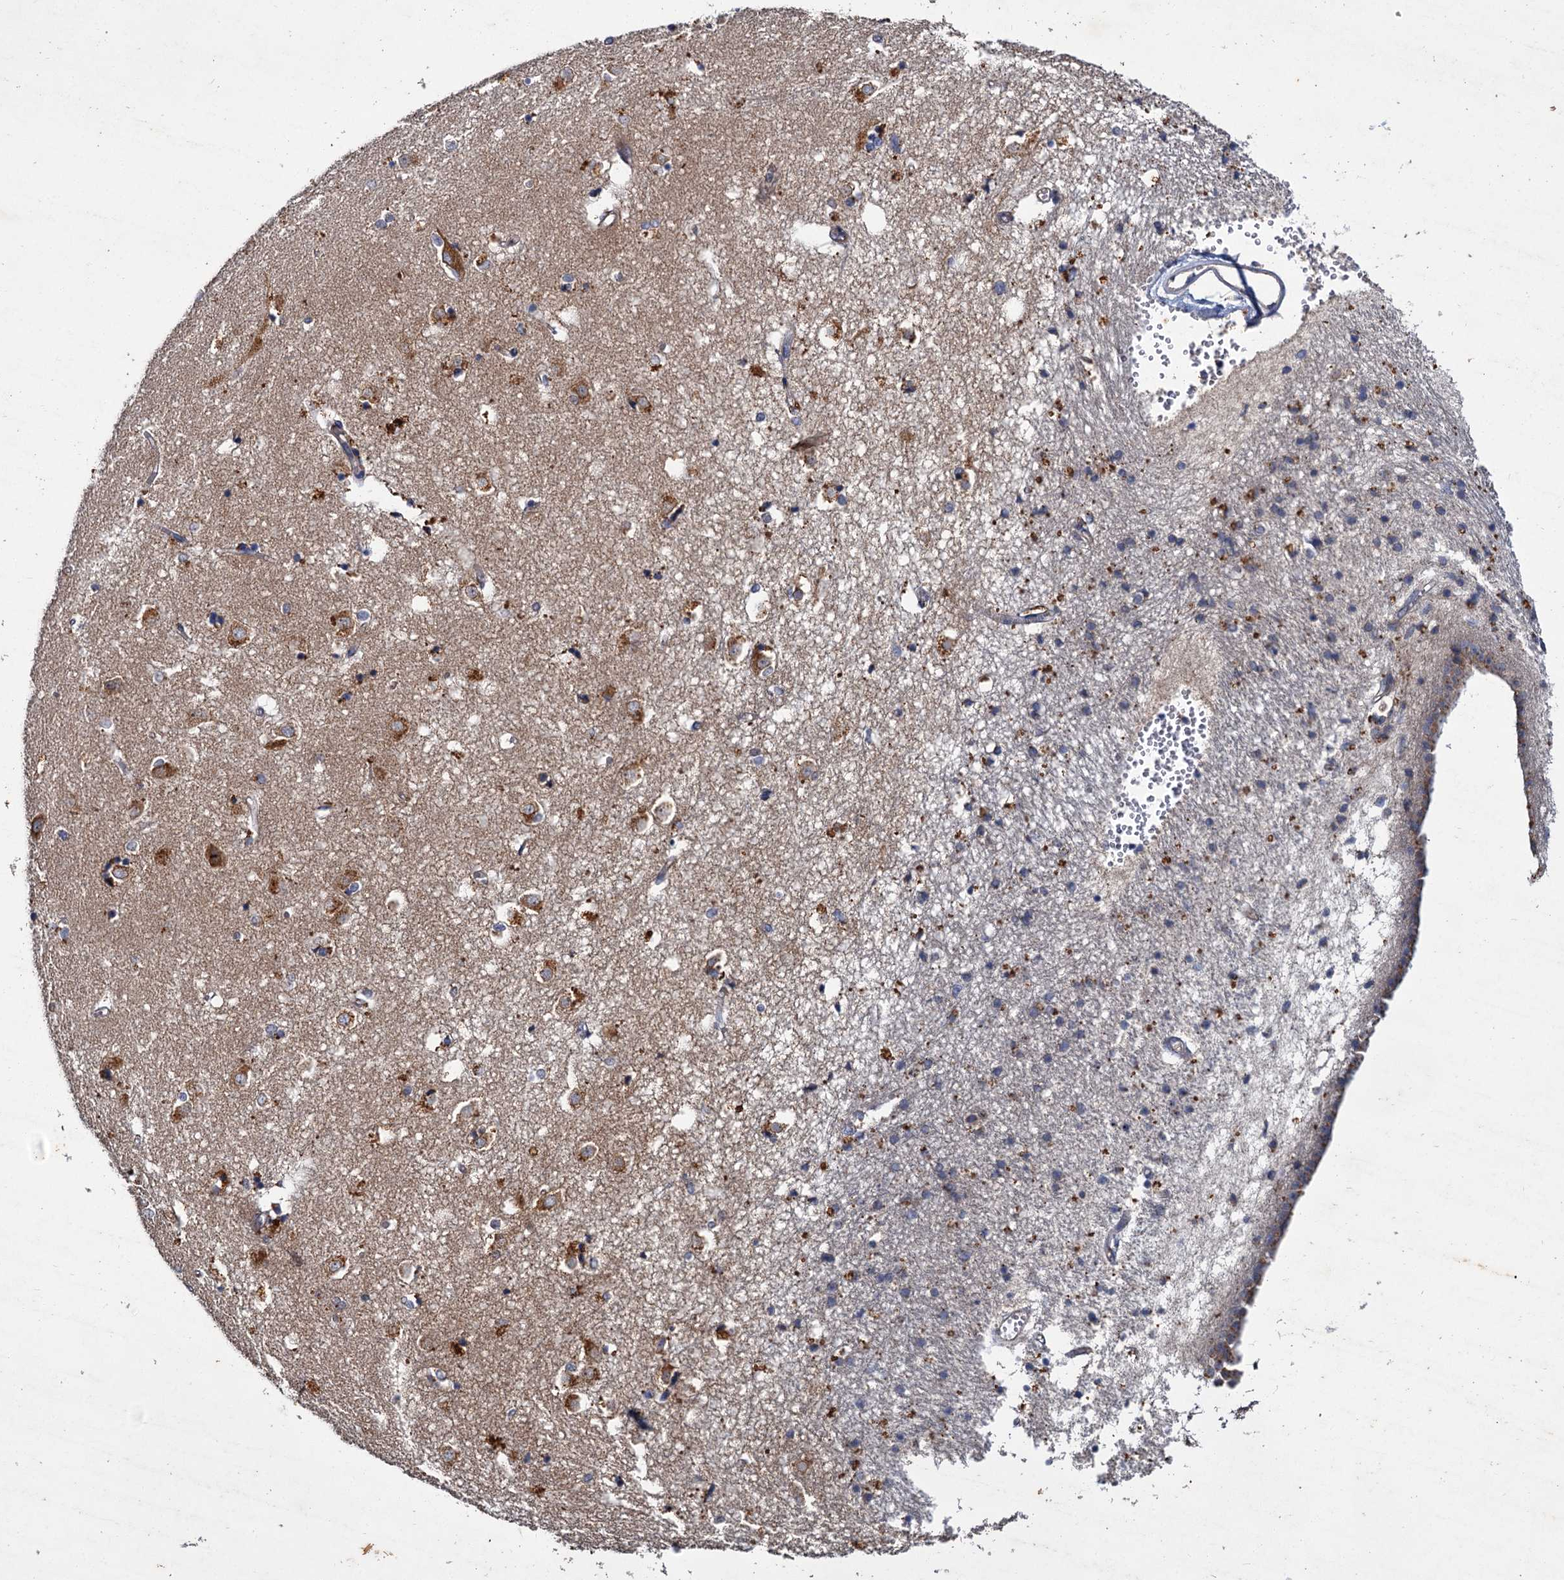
{"staining": {"intensity": "moderate", "quantity": "<25%", "location": "cytoplasmic/membranous"}, "tissue": "caudate", "cell_type": "Glial cells", "image_type": "normal", "snomed": [{"axis": "morphology", "description": "Normal tissue, NOS"}, {"axis": "topography", "description": "Lateral ventricle wall"}], "caption": "Glial cells reveal low levels of moderate cytoplasmic/membranous staining in about <25% of cells in unremarkable caudate.", "gene": "ATP9A", "patient": {"sex": "male", "age": 45}}